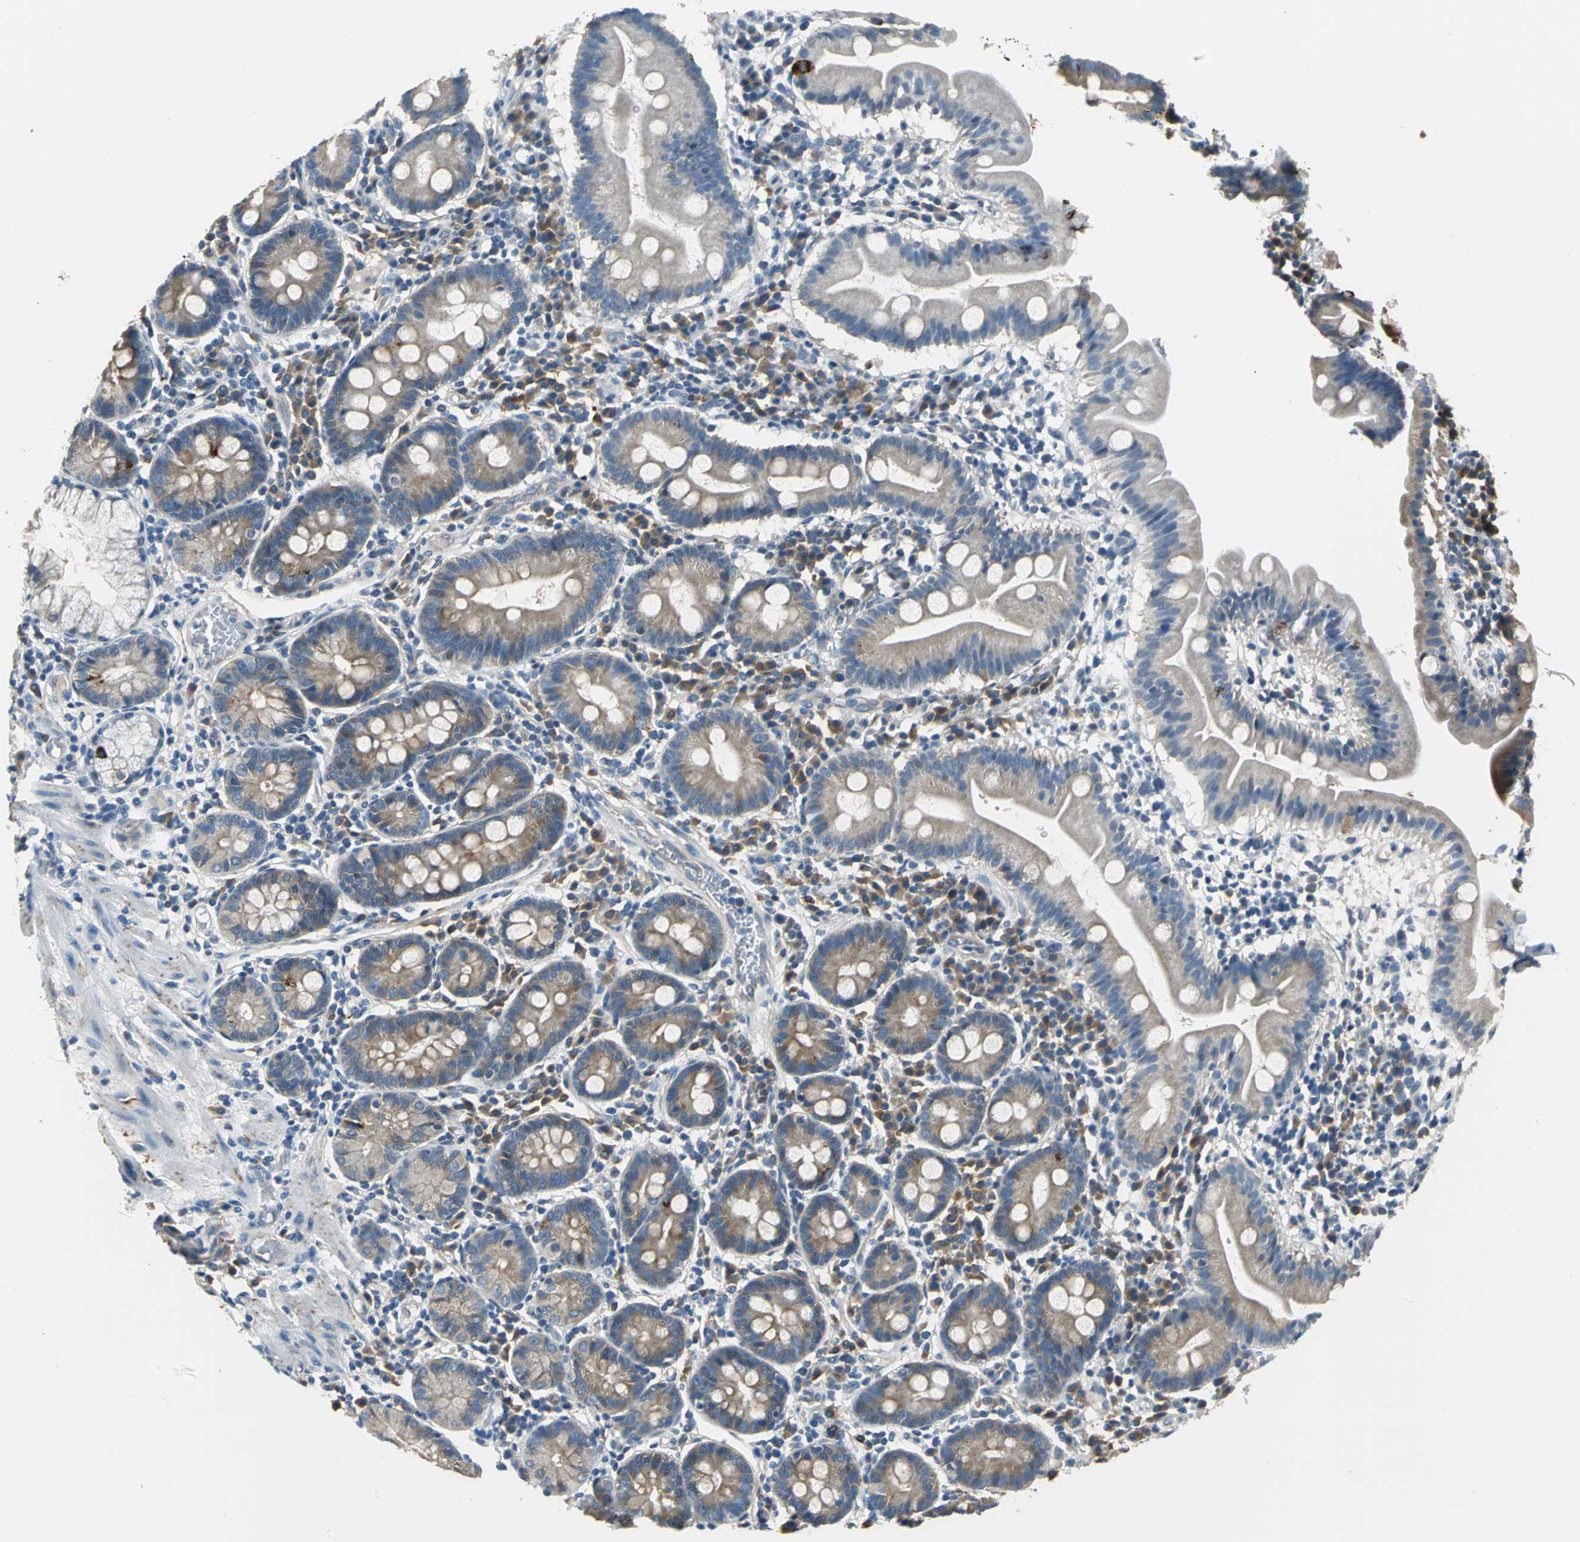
{"staining": {"intensity": "moderate", "quantity": "<25%", "location": "cytoplasmic/membranous"}, "tissue": "duodenum", "cell_type": "Glandular cells", "image_type": "normal", "snomed": [{"axis": "morphology", "description": "Normal tissue, NOS"}, {"axis": "topography", "description": "Duodenum"}], "caption": "Protein staining of unremarkable duodenum shows moderate cytoplasmic/membranous staining in approximately <25% of glandular cells.", "gene": "SLC16A7", "patient": {"sex": "male", "age": 50}}